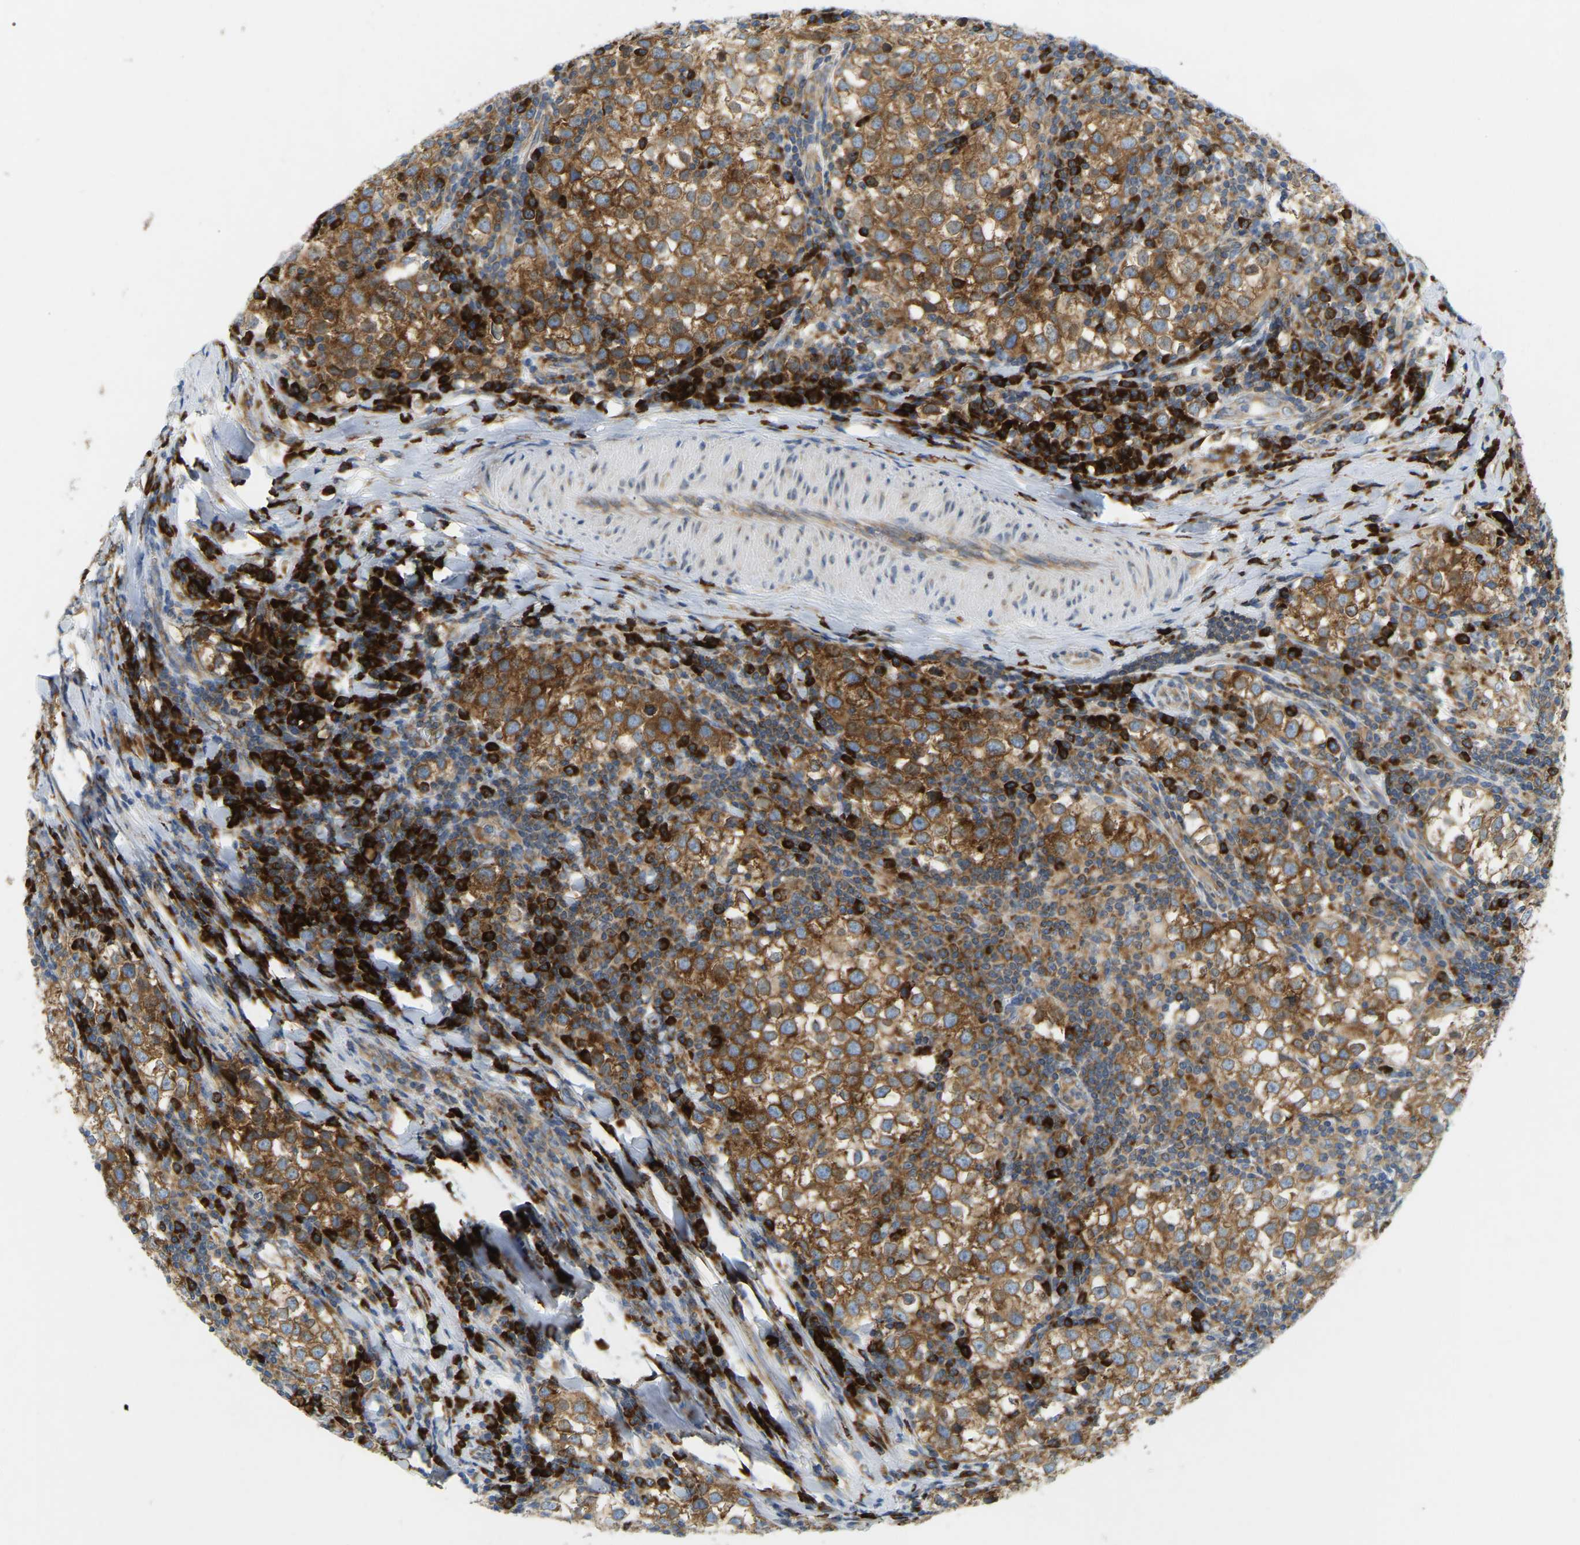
{"staining": {"intensity": "moderate", "quantity": ">75%", "location": "cytoplasmic/membranous,nuclear"}, "tissue": "testis cancer", "cell_type": "Tumor cells", "image_type": "cancer", "snomed": [{"axis": "morphology", "description": "Seminoma, NOS"}, {"axis": "morphology", "description": "Carcinoma, Embryonal, NOS"}, {"axis": "topography", "description": "Testis"}], "caption": "Tumor cells exhibit medium levels of moderate cytoplasmic/membranous and nuclear staining in about >75% of cells in human testis cancer. (IHC, brightfield microscopy, high magnification).", "gene": "SND1", "patient": {"sex": "male", "age": 36}}